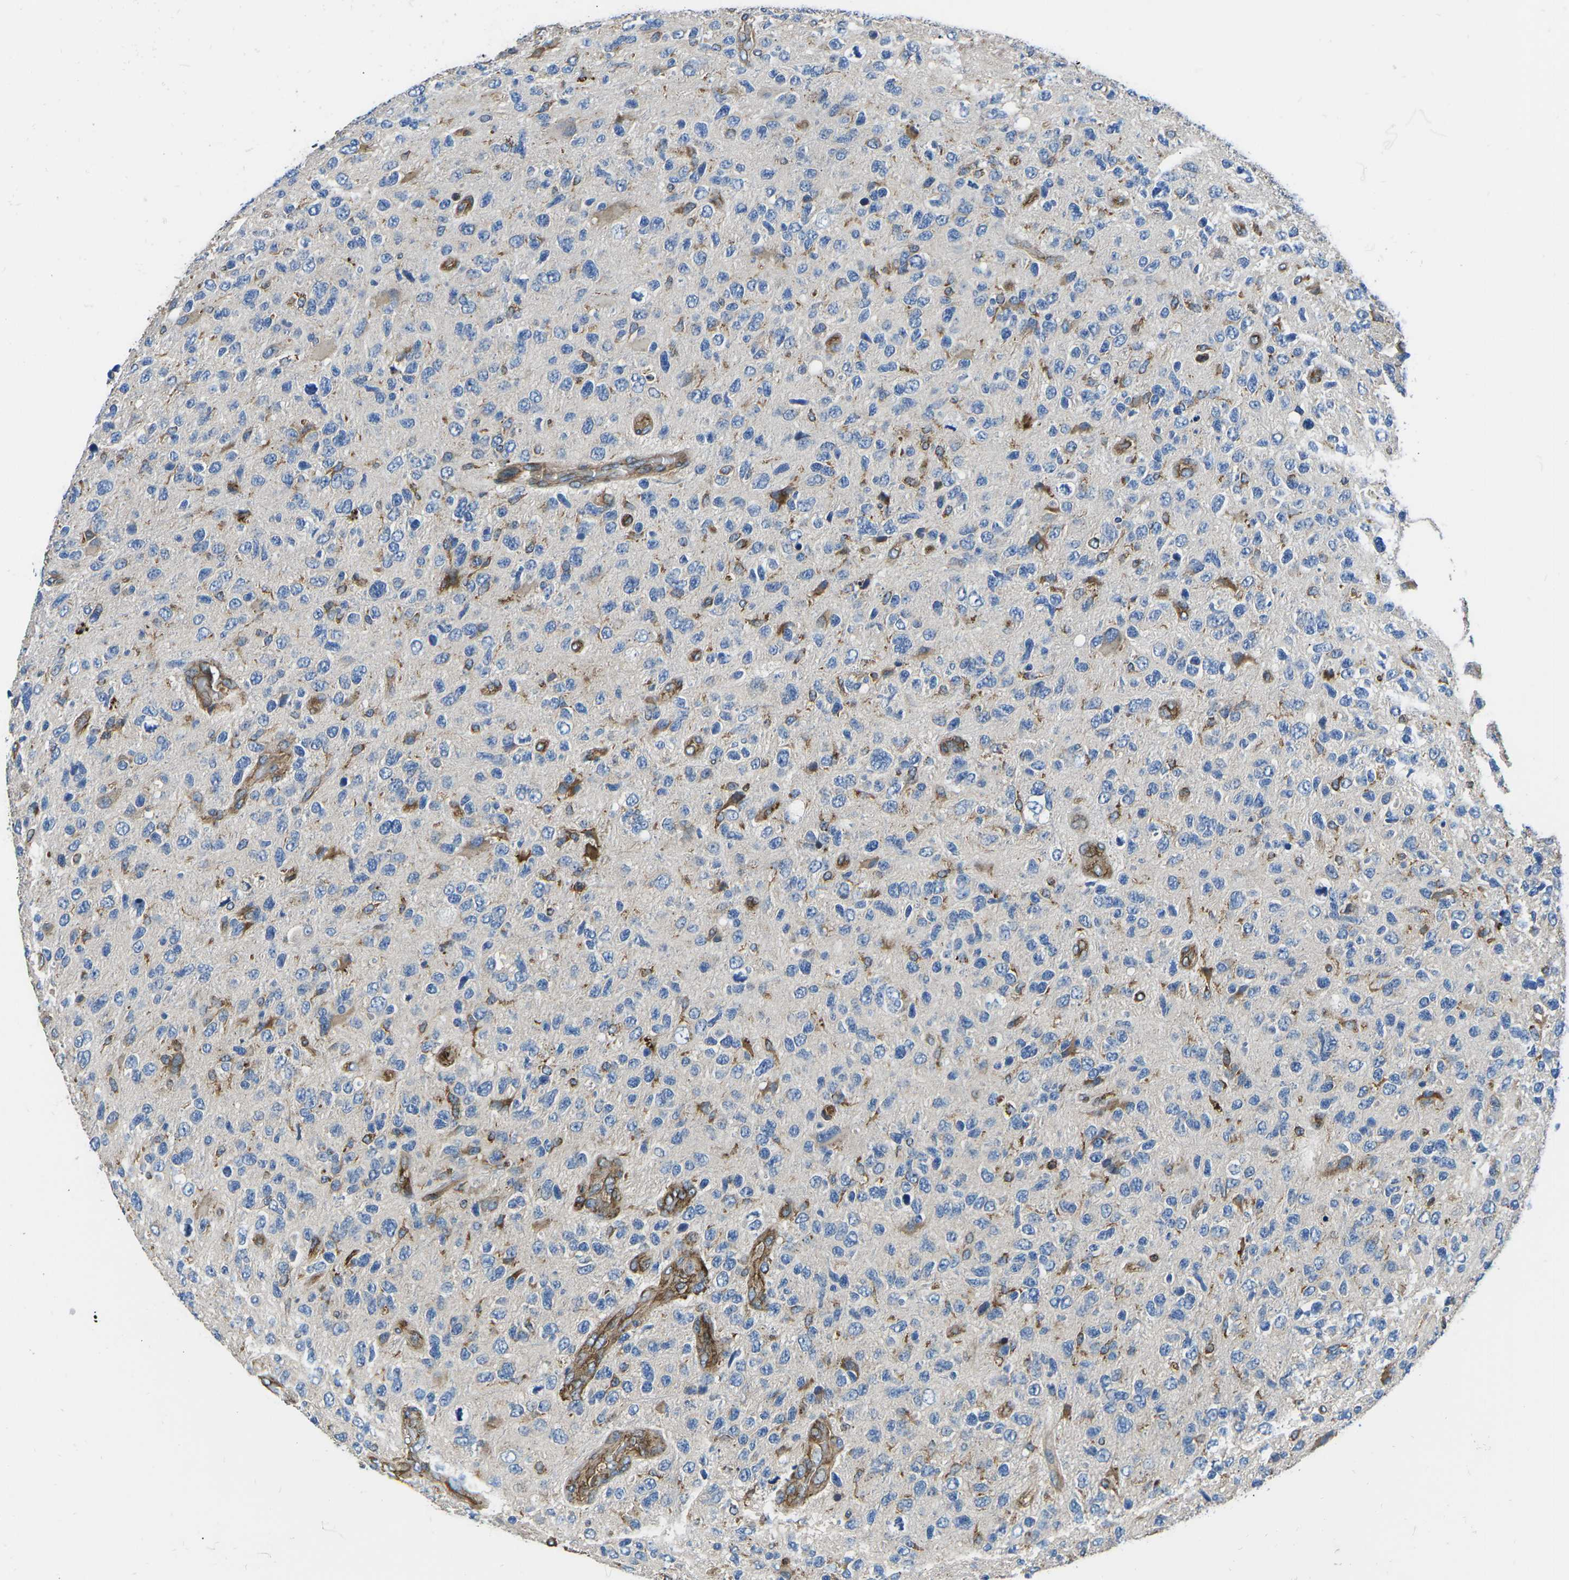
{"staining": {"intensity": "moderate", "quantity": "<25%", "location": "cytoplasmic/membranous"}, "tissue": "glioma", "cell_type": "Tumor cells", "image_type": "cancer", "snomed": [{"axis": "morphology", "description": "Glioma, malignant, High grade"}, {"axis": "topography", "description": "Brain"}], "caption": "Malignant glioma (high-grade) tissue shows moderate cytoplasmic/membranous positivity in about <25% of tumor cells, visualized by immunohistochemistry.", "gene": "KCNJ15", "patient": {"sex": "female", "age": 58}}